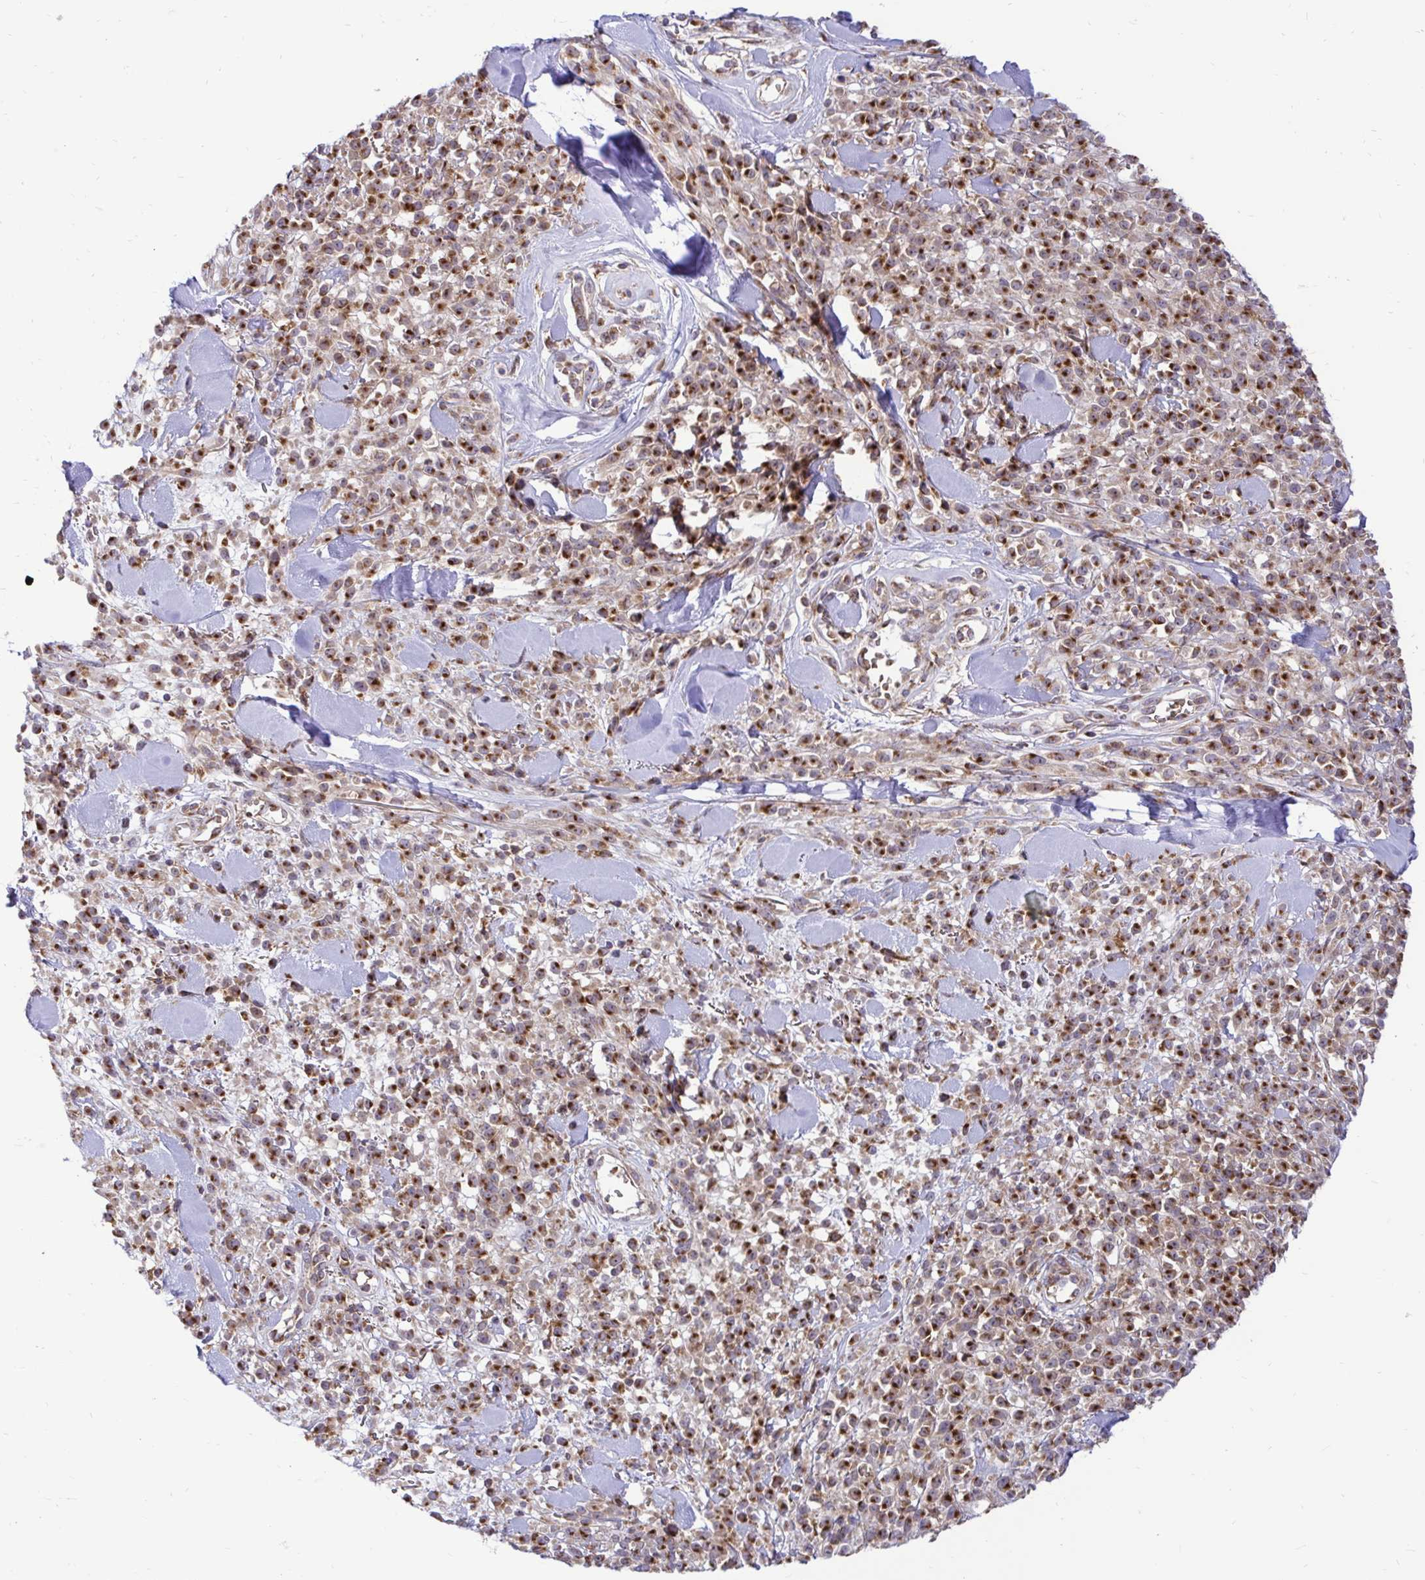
{"staining": {"intensity": "strong", "quantity": ">75%", "location": "cytoplasmic/membranous"}, "tissue": "melanoma", "cell_type": "Tumor cells", "image_type": "cancer", "snomed": [{"axis": "morphology", "description": "Malignant melanoma, NOS"}, {"axis": "topography", "description": "Skin"}, {"axis": "topography", "description": "Skin of trunk"}], "caption": "Malignant melanoma stained with a brown dye exhibits strong cytoplasmic/membranous positive staining in about >75% of tumor cells.", "gene": "VTI1B", "patient": {"sex": "male", "age": 74}}